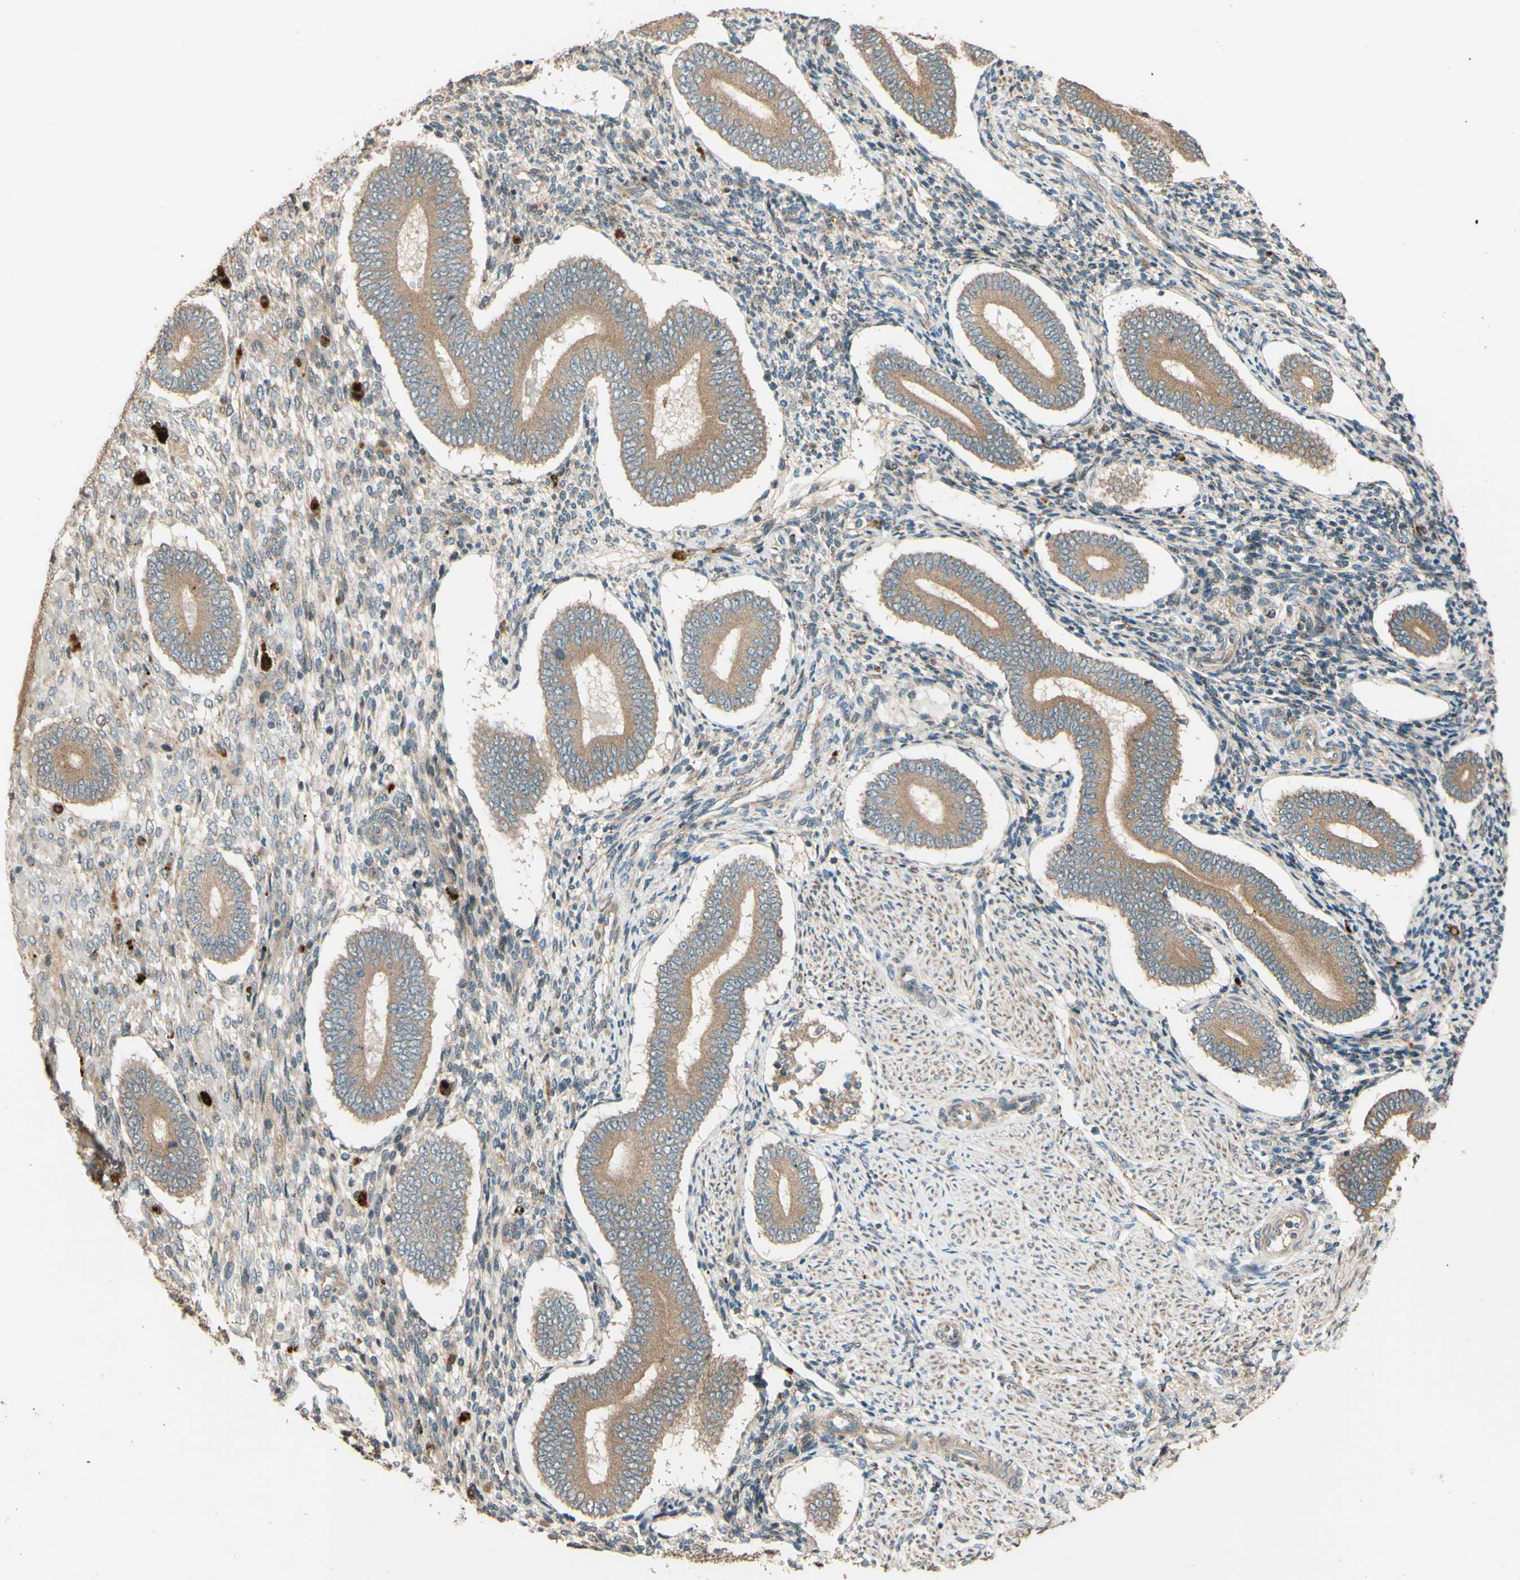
{"staining": {"intensity": "weak", "quantity": ">75%", "location": "cytoplasmic/membranous"}, "tissue": "endometrium", "cell_type": "Cells in endometrial stroma", "image_type": "normal", "snomed": [{"axis": "morphology", "description": "Normal tissue, NOS"}, {"axis": "topography", "description": "Endometrium"}], "caption": "Endometrium stained with immunohistochemistry (IHC) exhibits weak cytoplasmic/membranous staining in approximately >75% of cells in endometrial stroma.", "gene": "RNF19A", "patient": {"sex": "female", "age": 42}}